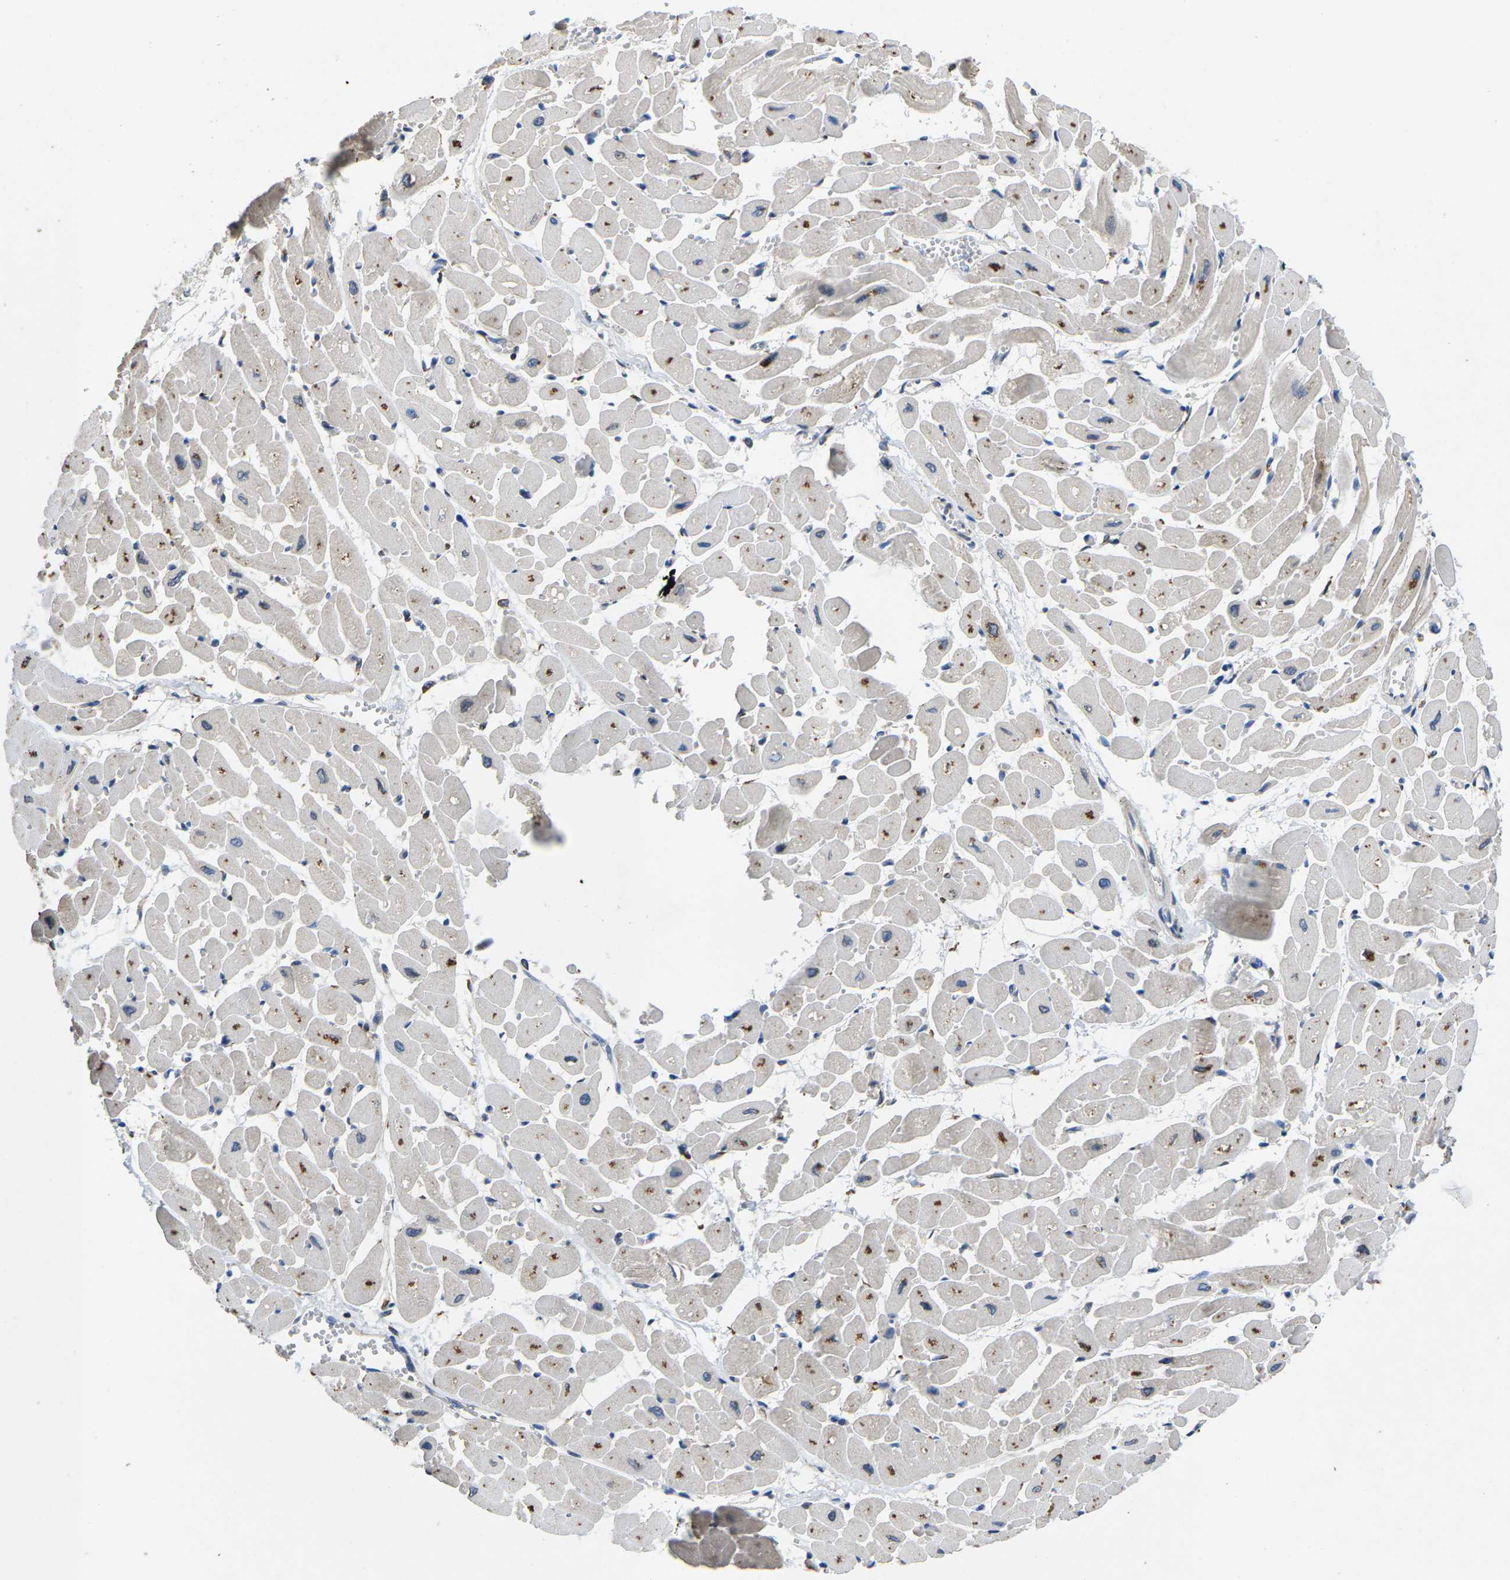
{"staining": {"intensity": "moderate", "quantity": "25%-75%", "location": "cytoplasmic/membranous"}, "tissue": "heart muscle", "cell_type": "Cardiomyocytes", "image_type": "normal", "snomed": [{"axis": "morphology", "description": "Normal tissue, NOS"}, {"axis": "topography", "description": "Heart"}], "caption": "A brown stain highlights moderate cytoplasmic/membranous positivity of a protein in cardiomyocytes of normal heart muscle. The staining is performed using DAB (3,3'-diaminobenzidine) brown chromogen to label protein expression. The nuclei are counter-stained blue using hematoxylin.", "gene": "PDZD8", "patient": {"sex": "male", "age": 45}}